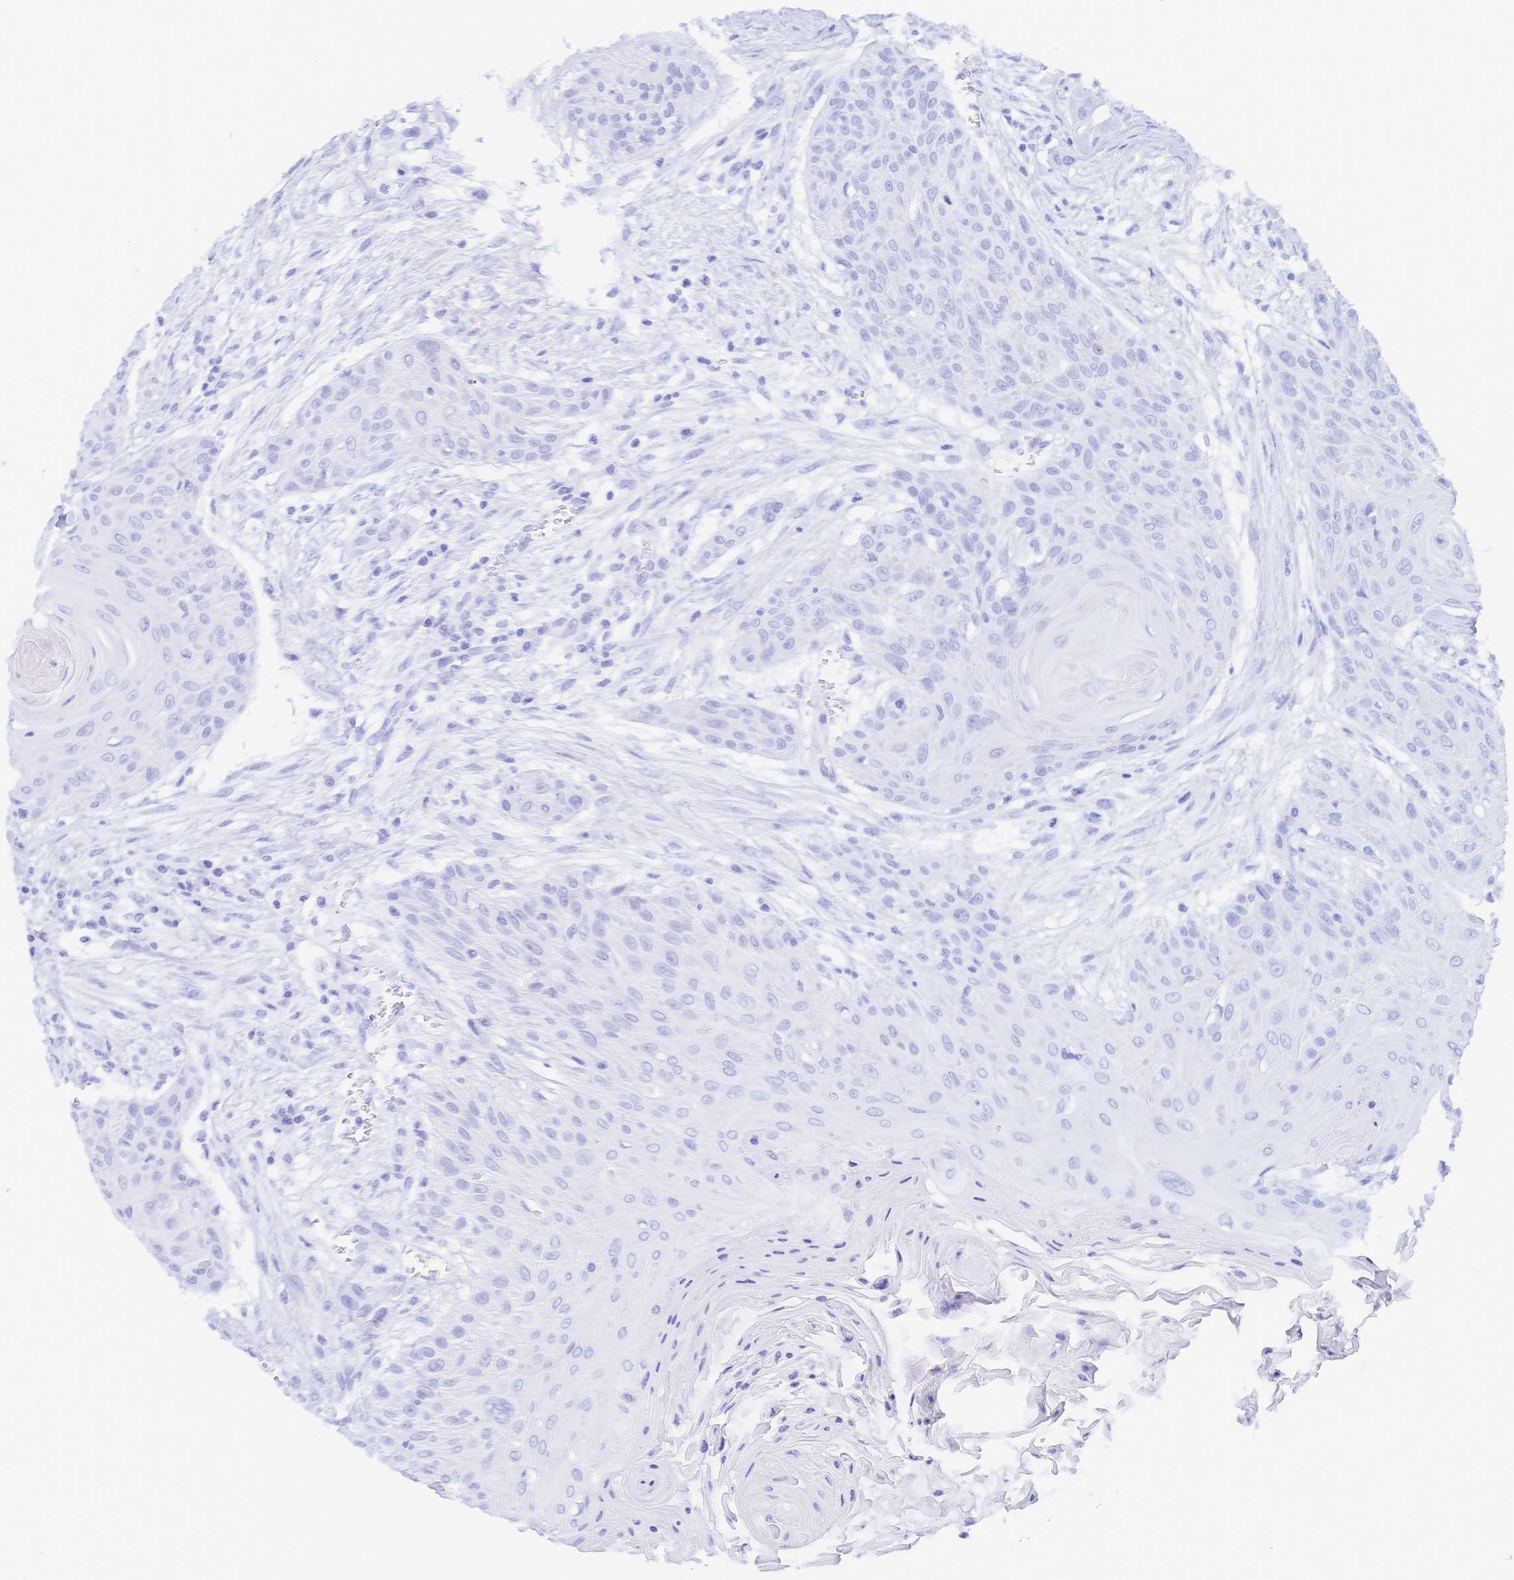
{"staining": {"intensity": "negative", "quantity": "none", "location": "none"}, "tissue": "head and neck cancer", "cell_type": "Tumor cells", "image_type": "cancer", "snomed": [{"axis": "morphology", "description": "Squamous cell carcinoma, NOS"}, {"axis": "topography", "description": "Lymph node"}, {"axis": "topography", "description": "Salivary gland"}, {"axis": "topography", "description": "Head-Neck"}], "caption": "High magnification brightfield microscopy of head and neck cancer stained with DAB (brown) and counterstained with hematoxylin (blue): tumor cells show no significant expression. The staining is performed using DAB brown chromogen with nuclei counter-stained in using hematoxylin.", "gene": "IL2RB", "patient": {"sex": "female", "age": 74}}